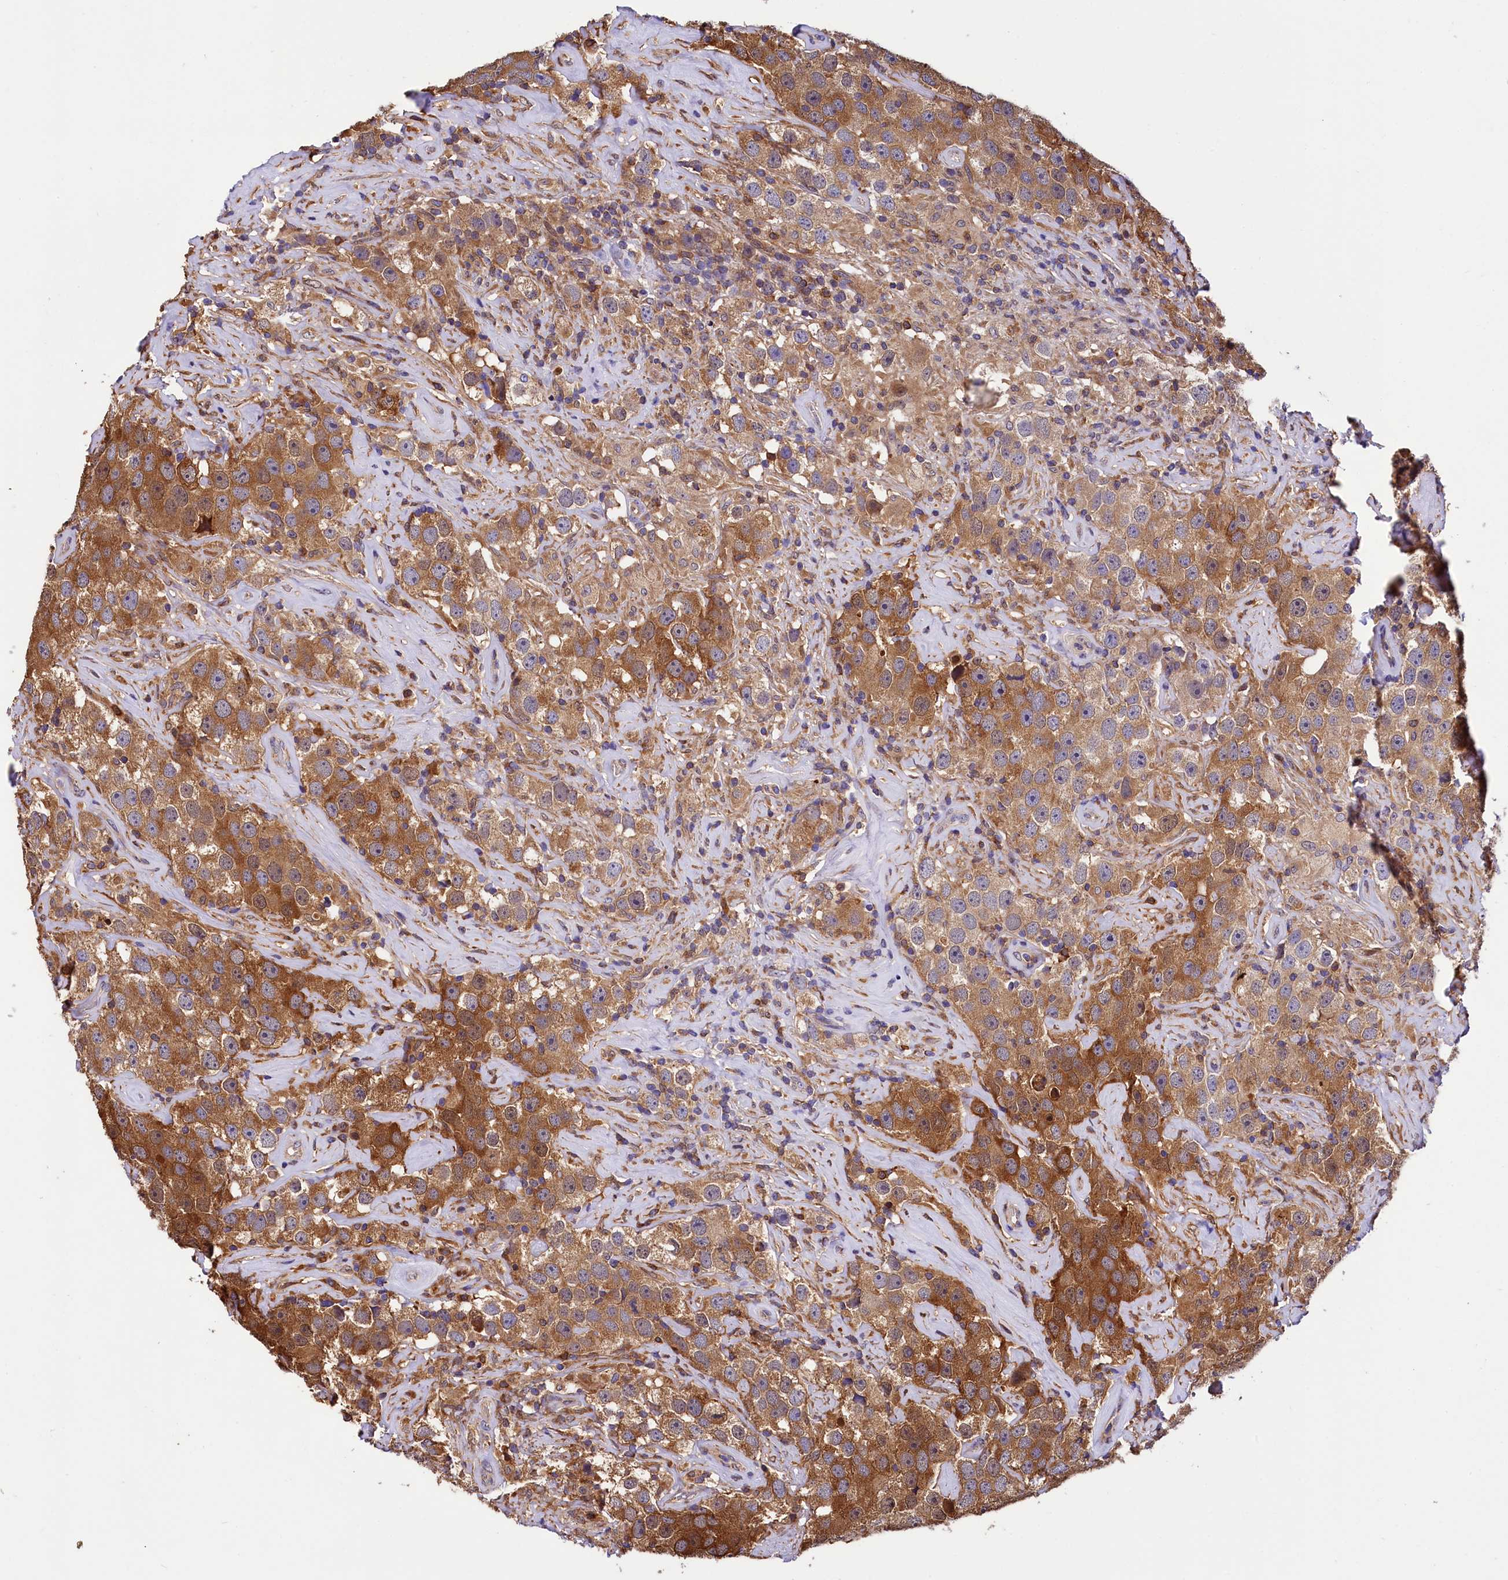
{"staining": {"intensity": "moderate", "quantity": ">75%", "location": "cytoplasmic/membranous"}, "tissue": "testis cancer", "cell_type": "Tumor cells", "image_type": "cancer", "snomed": [{"axis": "morphology", "description": "Seminoma, NOS"}, {"axis": "topography", "description": "Testis"}], "caption": "Moderate cytoplasmic/membranous protein positivity is present in approximately >75% of tumor cells in testis seminoma.", "gene": "TASOR2", "patient": {"sex": "male", "age": 49}}